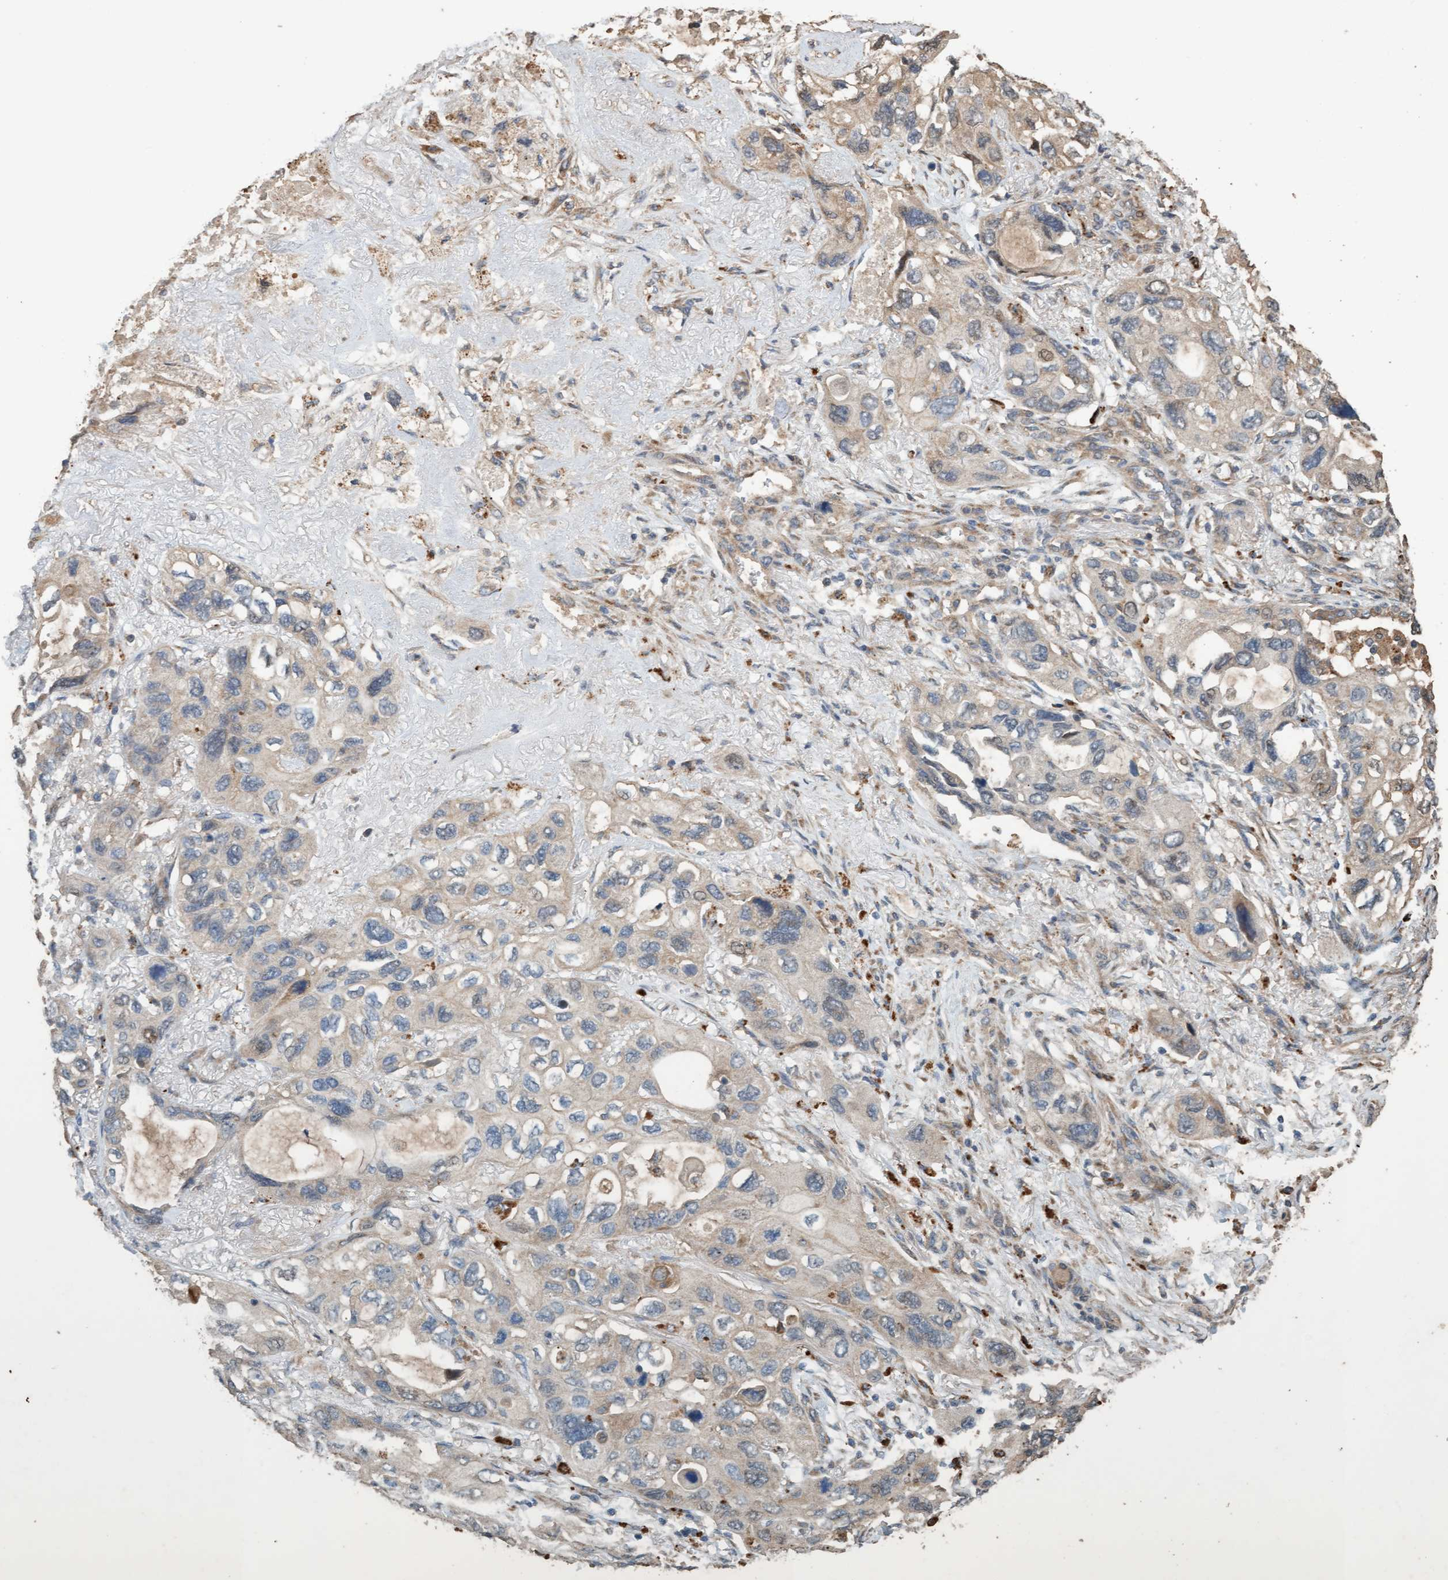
{"staining": {"intensity": "weak", "quantity": "<25%", "location": "cytoplasmic/membranous"}, "tissue": "lung cancer", "cell_type": "Tumor cells", "image_type": "cancer", "snomed": [{"axis": "morphology", "description": "Squamous cell carcinoma, NOS"}, {"axis": "topography", "description": "Lung"}], "caption": "Immunohistochemistry (IHC) of human lung squamous cell carcinoma displays no positivity in tumor cells.", "gene": "LONRF1", "patient": {"sex": "female", "age": 73}}